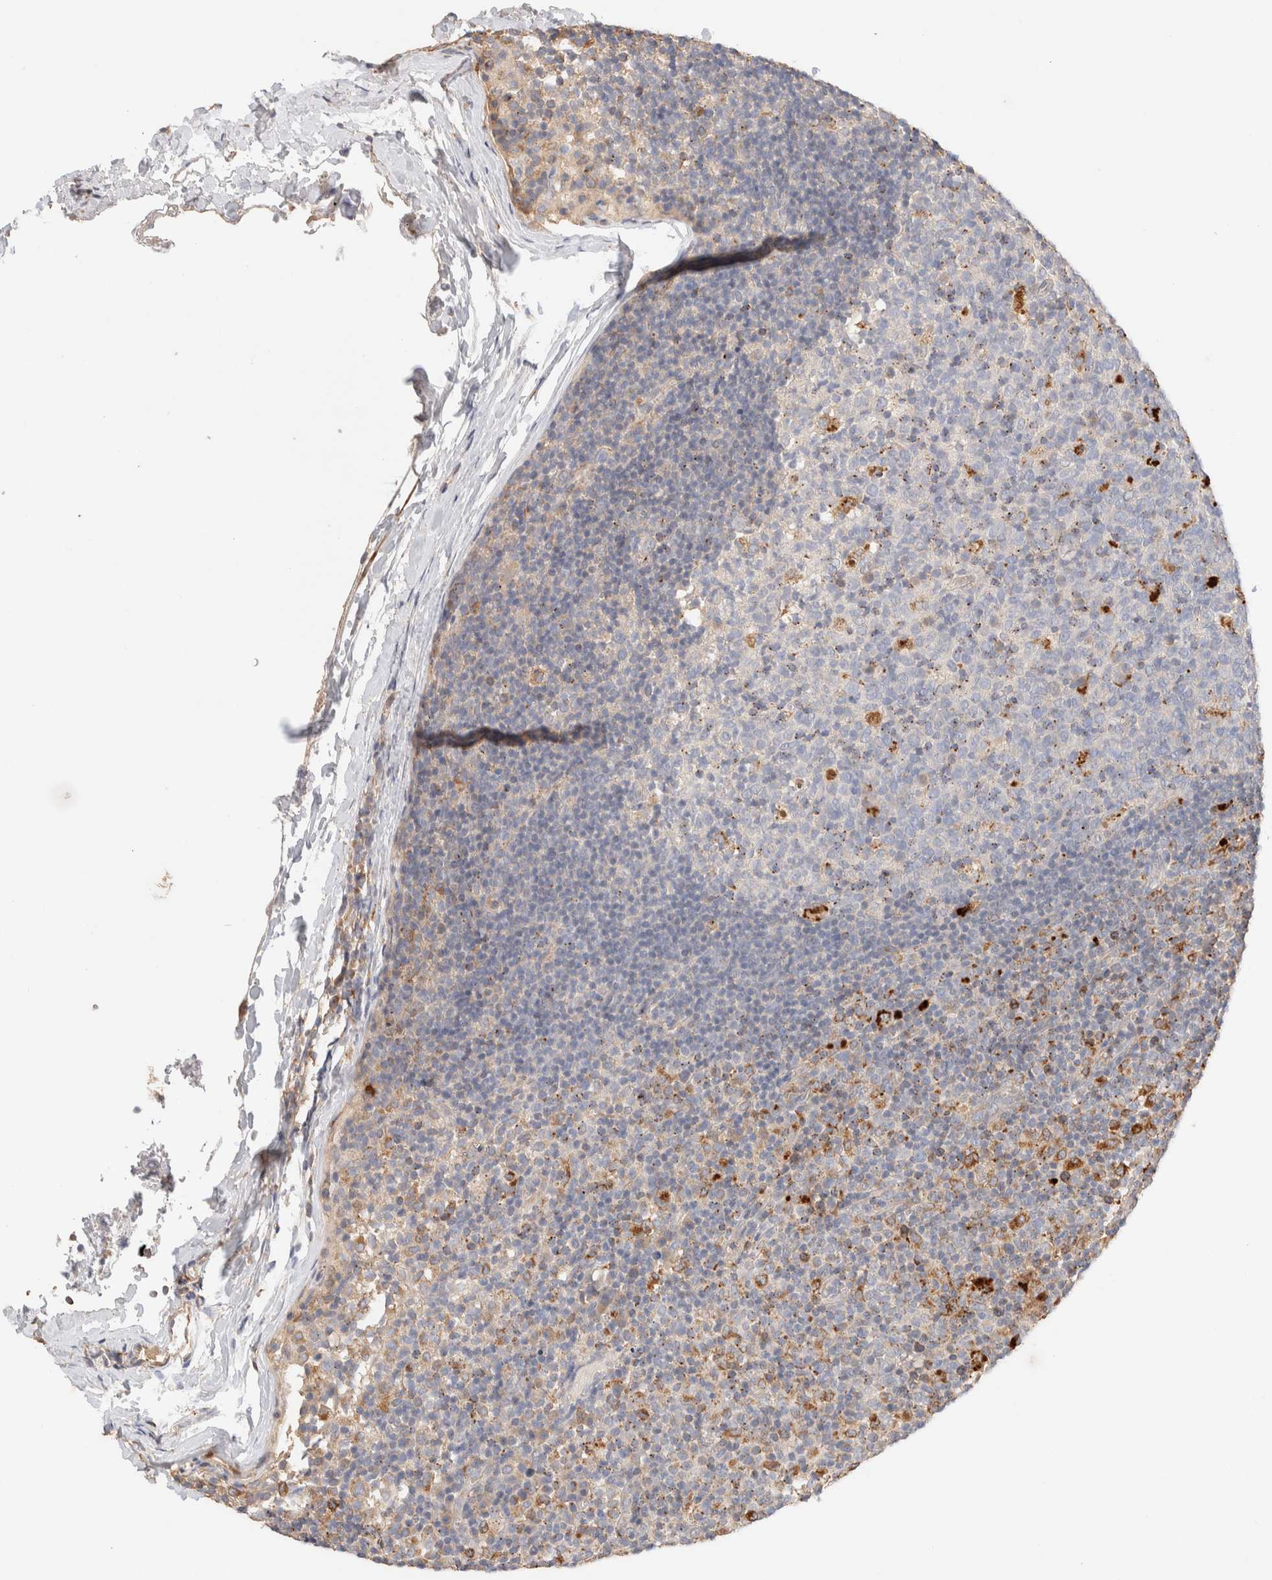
{"staining": {"intensity": "moderate", "quantity": "<25%", "location": "cytoplasmic/membranous"}, "tissue": "lymph node", "cell_type": "Germinal center cells", "image_type": "normal", "snomed": [{"axis": "morphology", "description": "Normal tissue, NOS"}, {"axis": "morphology", "description": "Inflammation, NOS"}, {"axis": "topography", "description": "Lymph node"}], "caption": "Brown immunohistochemical staining in unremarkable lymph node exhibits moderate cytoplasmic/membranous expression in about <25% of germinal center cells.", "gene": "RABEPK", "patient": {"sex": "male", "age": 55}}